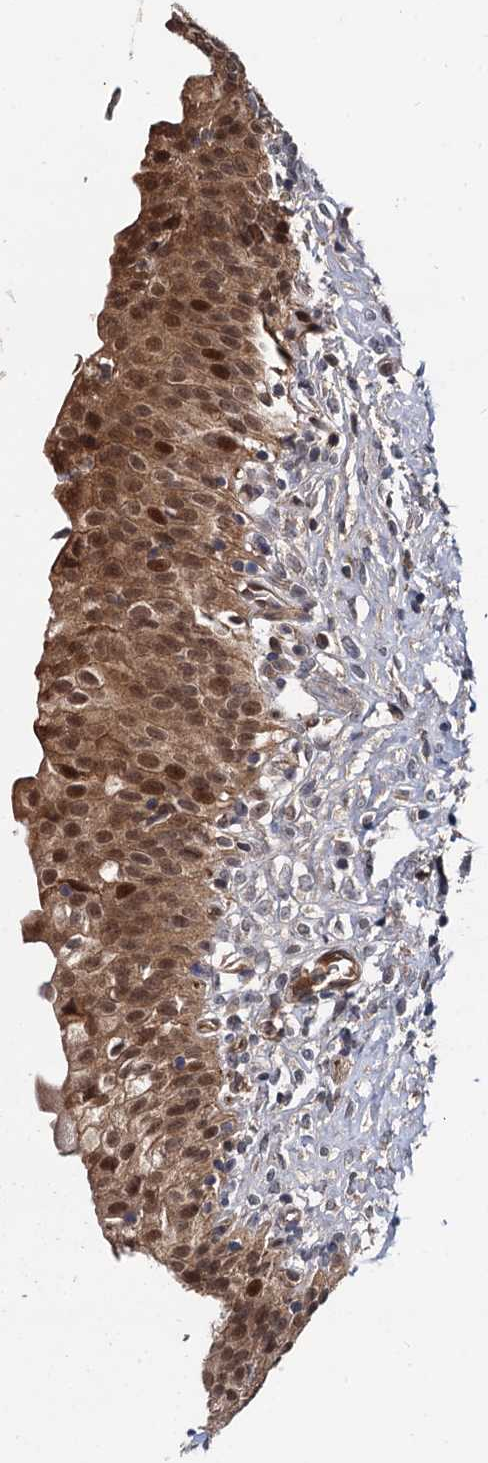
{"staining": {"intensity": "moderate", "quantity": ">75%", "location": "cytoplasmic/membranous,nuclear"}, "tissue": "urinary bladder", "cell_type": "Urothelial cells", "image_type": "normal", "snomed": [{"axis": "morphology", "description": "Normal tissue, NOS"}, {"axis": "topography", "description": "Urinary bladder"}], "caption": "Urothelial cells display medium levels of moderate cytoplasmic/membranous,nuclear positivity in approximately >75% of cells in unremarkable human urinary bladder.", "gene": "SELENOP", "patient": {"sex": "male", "age": 55}}